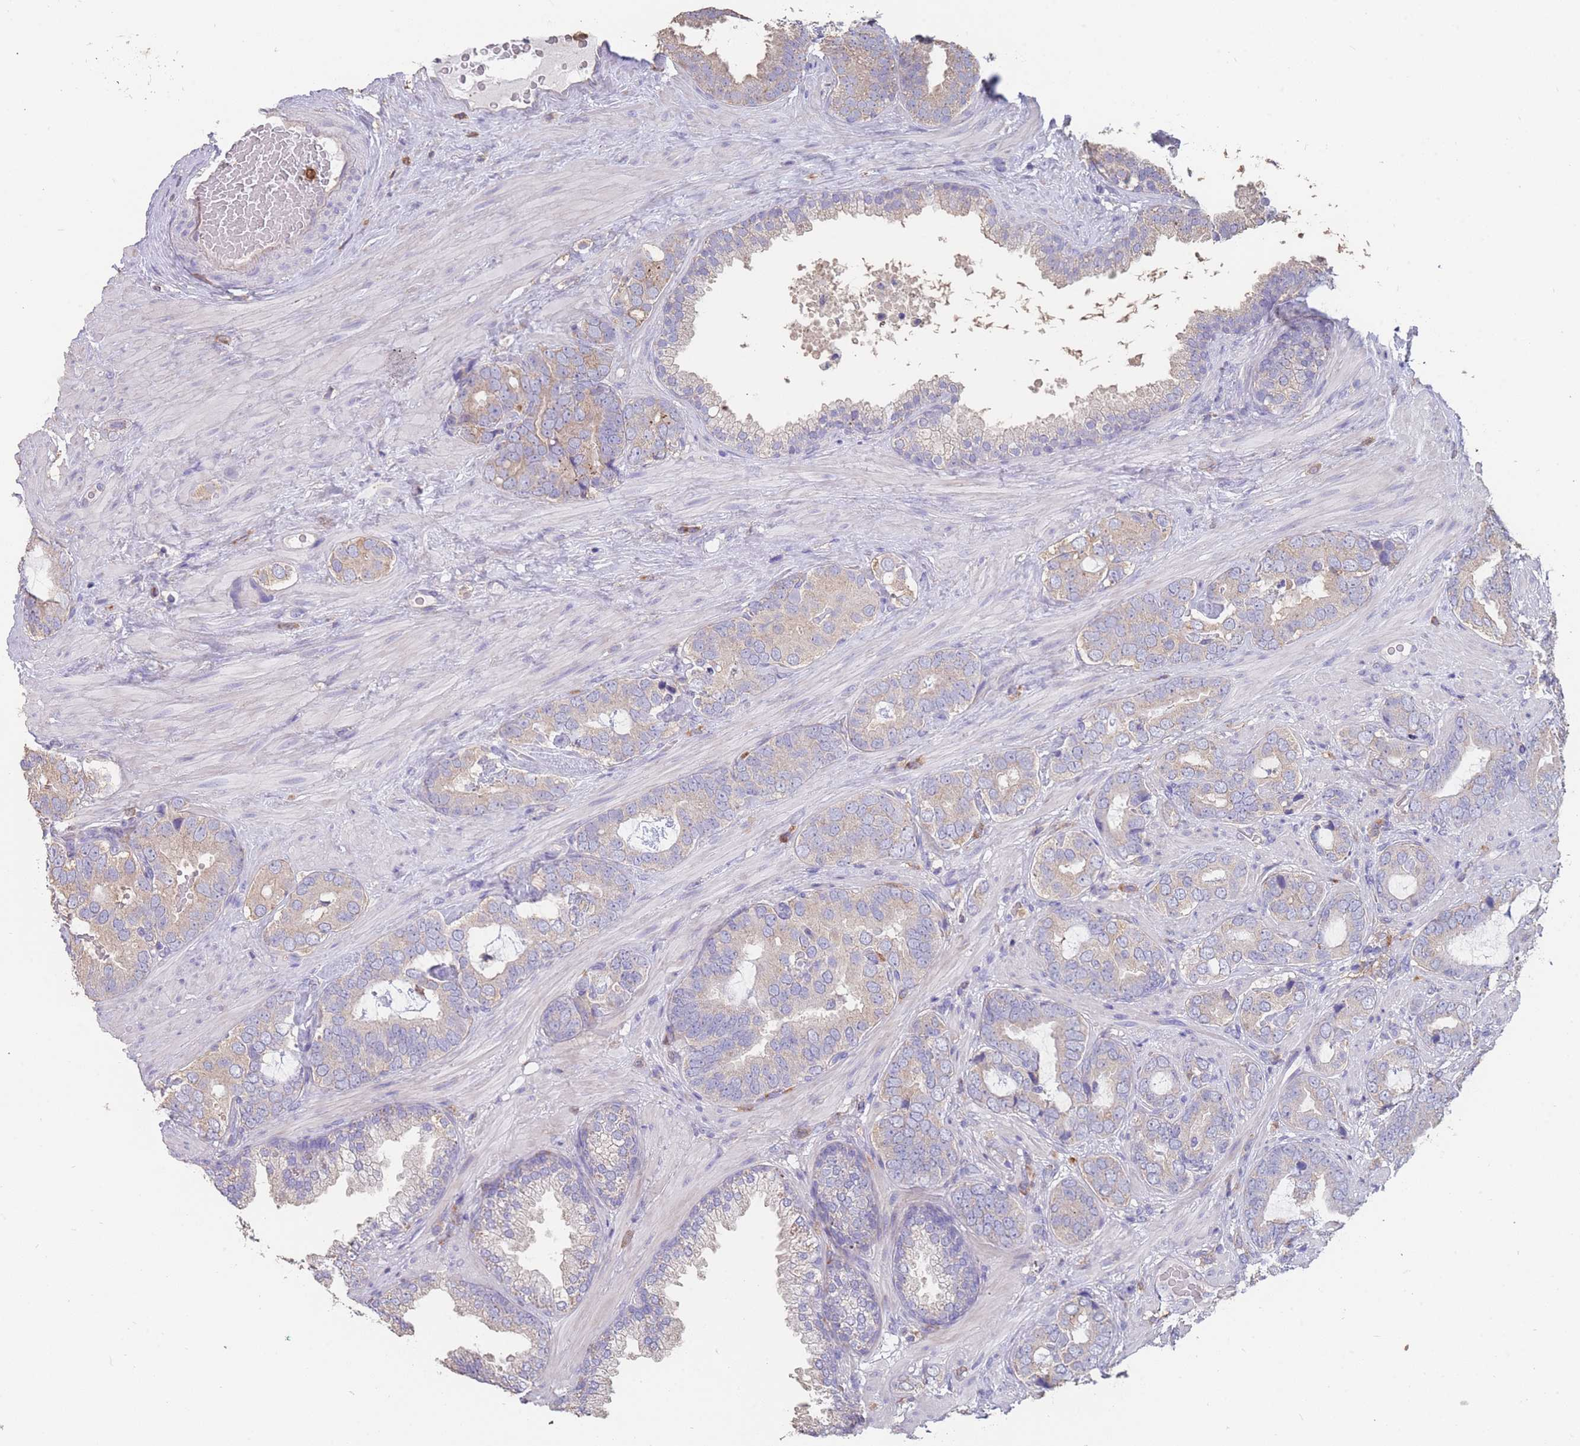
{"staining": {"intensity": "weak", "quantity": "<25%", "location": "cytoplasmic/membranous"}, "tissue": "prostate cancer", "cell_type": "Tumor cells", "image_type": "cancer", "snomed": [{"axis": "morphology", "description": "Adenocarcinoma, High grade"}, {"axis": "topography", "description": "Prostate"}], "caption": "The image reveals no staining of tumor cells in prostate cancer.", "gene": "CLEC12A", "patient": {"sex": "male", "age": 71}}